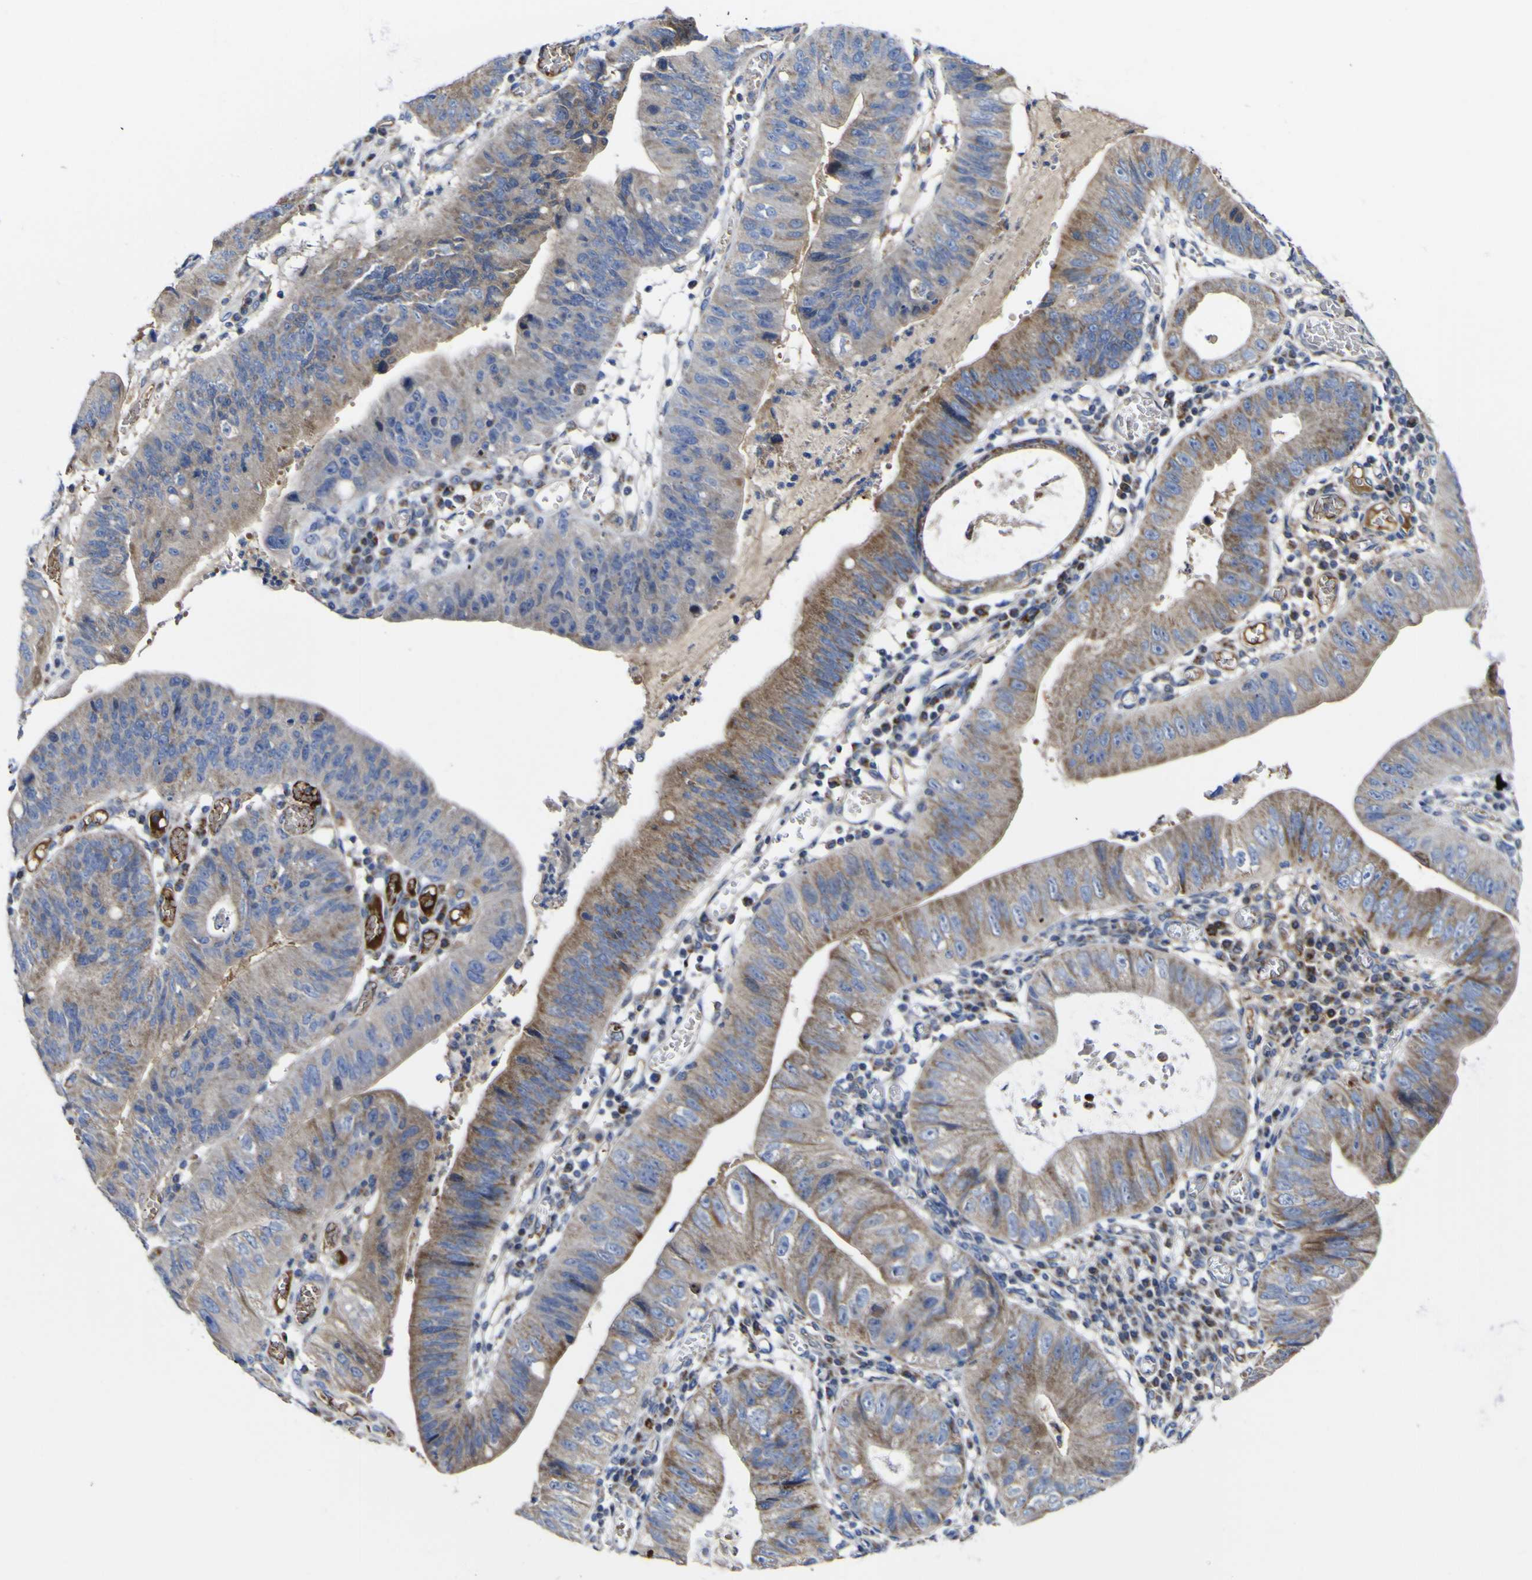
{"staining": {"intensity": "moderate", "quantity": ">75%", "location": "cytoplasmic/membranous"}, "tissue": "stomach cancer", "cell_type": "Tumor cells", "image_type": "cancer", "snomed": [{"axis": "morphology", "description": "Adenocarcinoma, NOS"}, {"axis": "topography", "description": "Stomach"}], "caption": "Stomach adenocarcinoma stained for a protein (brown) exhibits moderate cytoplasmic/membranous positive positivity in about >75% of tumor cells.", "gene": "CCDC90B", "patient": {"sex": "male", "age": 59}}